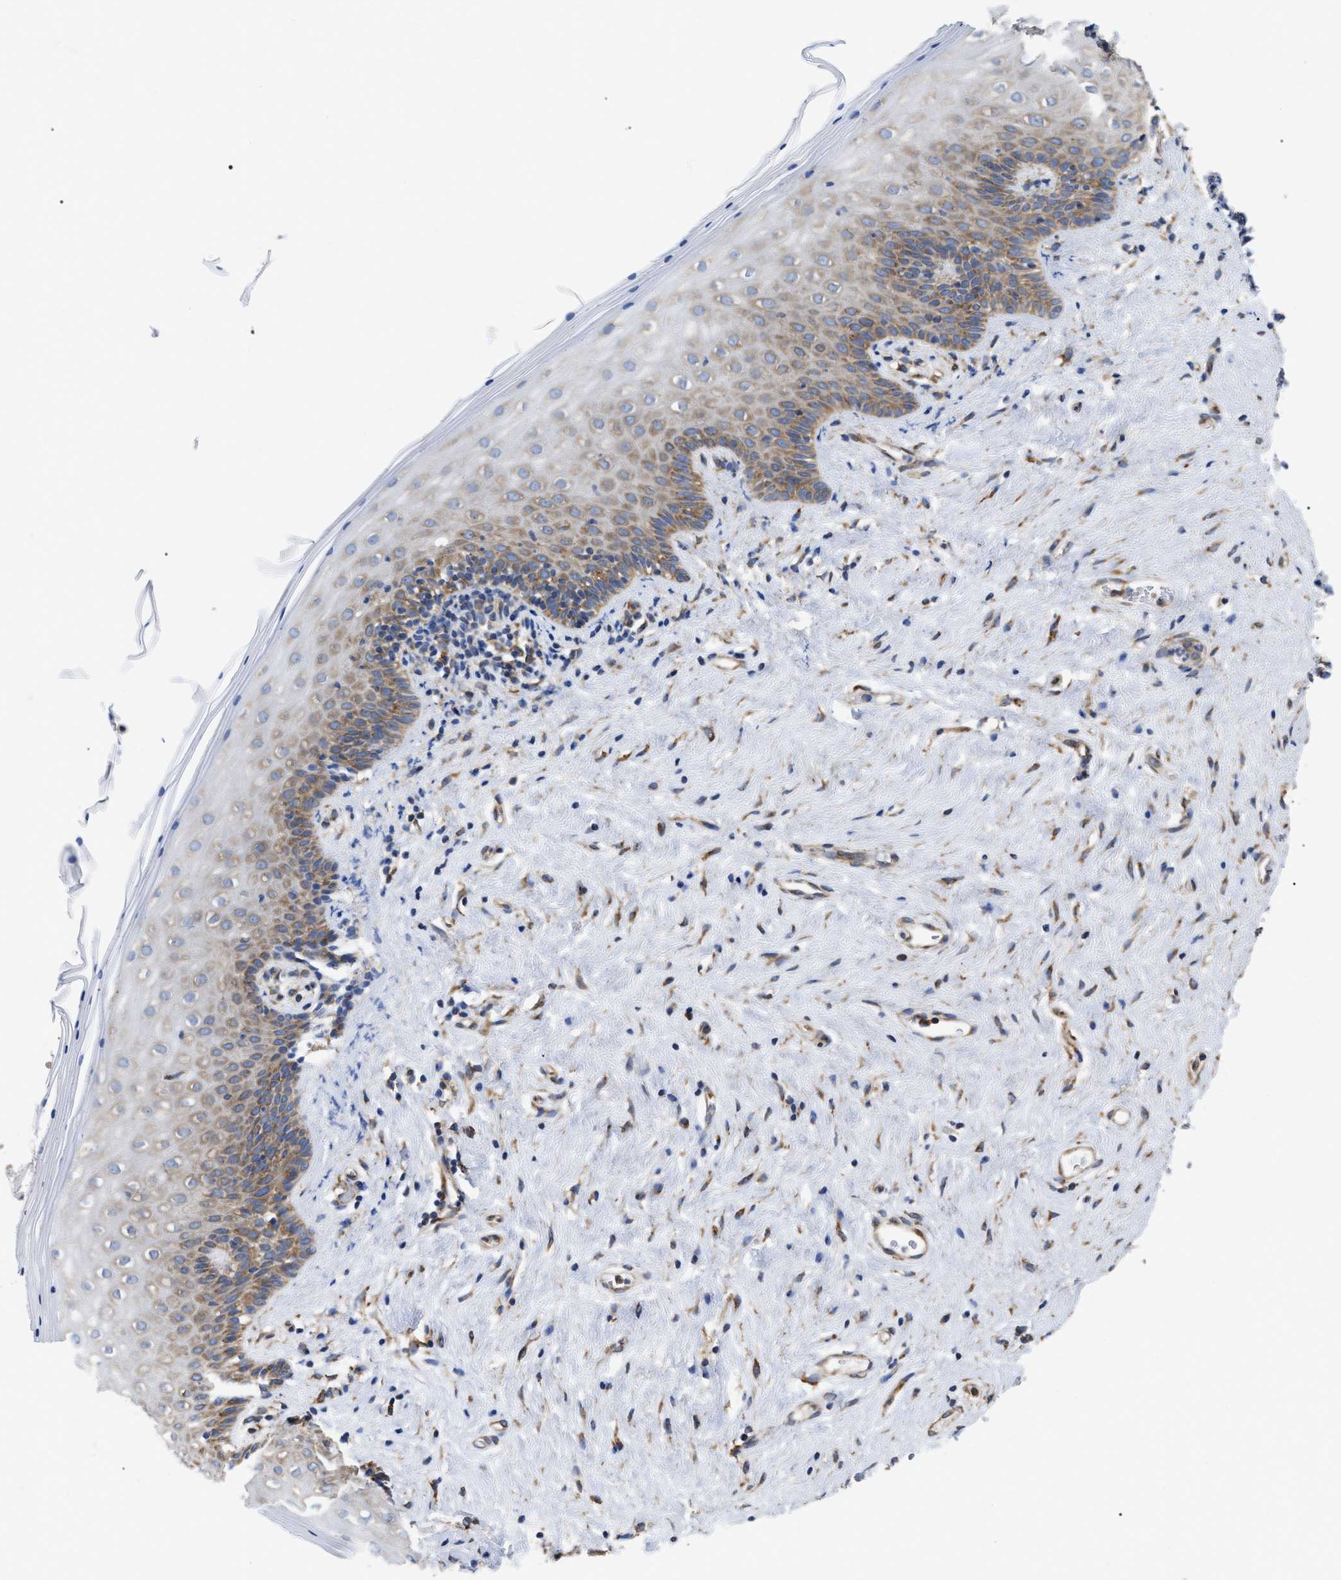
{"staining": {"intensity": "weak", "quantity": "25%-75%", "location": "cytoplasmic/membranous"}, "tissue": "vagina", "cell_type": "Squamous epithelial cells", "image_type": "normal", "snomed": [{"axis": "morphology", "description": "Normal tissue, NOS"}, {"axis": "topography", "description": "Vagina"}], "caption": "This micrograph reveals normal vagina stained with immunohistochemistry (IHC) to label a protein in brown. The cytoplasmic/membranous of squamous epithelial cells show weak positivity for the protein. Nuclei are counter-stained blue.", "gene": "FAM120A", "patient": {"sex": "female", "age": 44}}